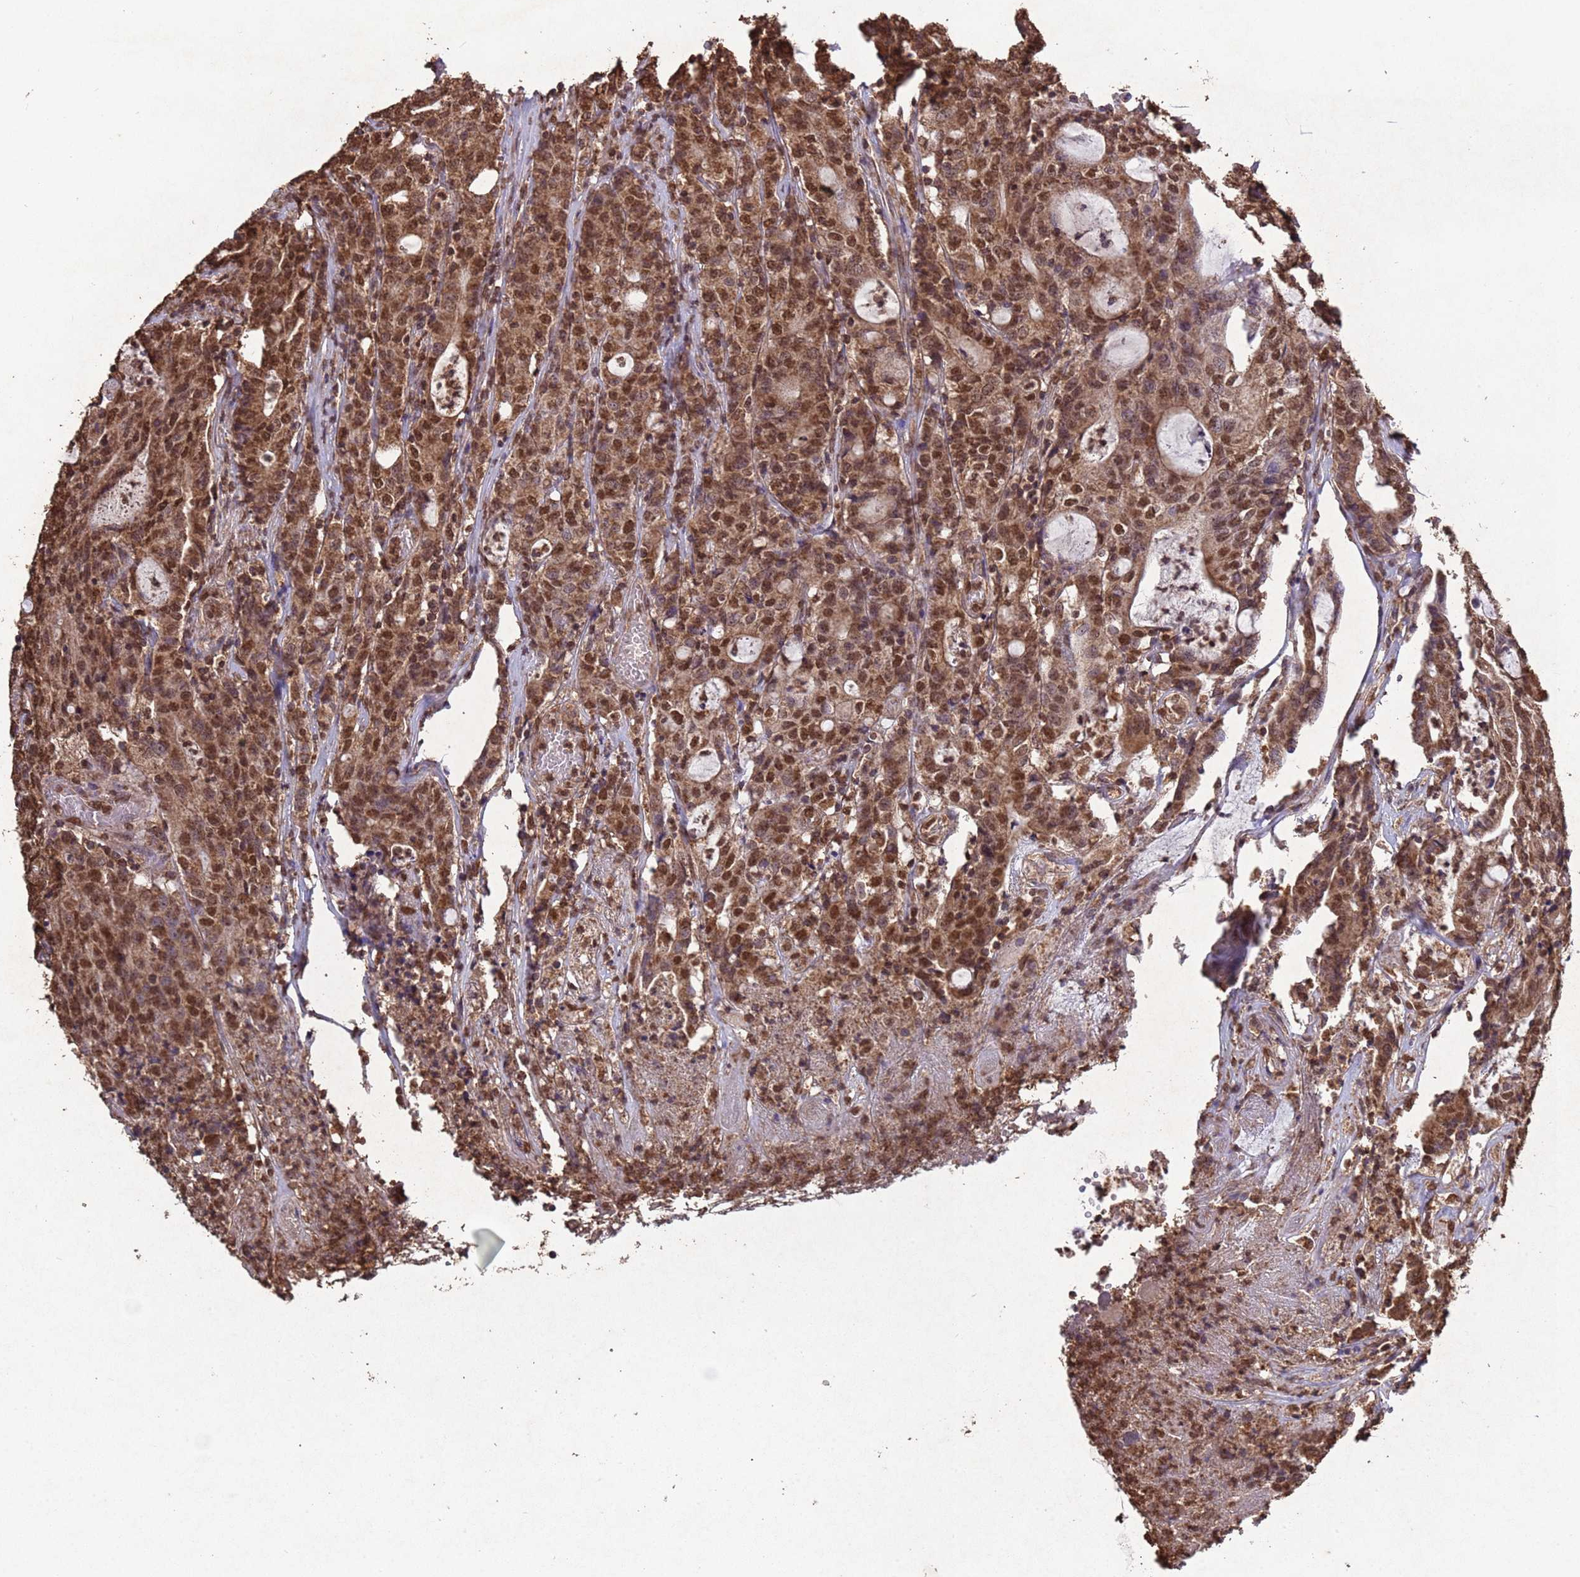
{"staining": {"intensity": "moderate", "quantity": ">75%", "location": "cytoplasmic/membranous,nuclear"}, "tissue": "colorectal cancer", "cell_type": "Tumor cells", "image_type": "cancer", "snomed": [{"axis": "morphology", "description": "Adenocarcinoma, NOS"}, {"axis": "topography", "description": "Colon"}], "caption": "Immunohistochemistry (IHC) of colorectal cancer (adenocarcinoma) exhibits medium levels of moderate cytoplasmic/membranous and nuclear staining in about >75% of tumor cells.", "gene": "HDAC10", "patient": {"sex": "male", "age": 83}}